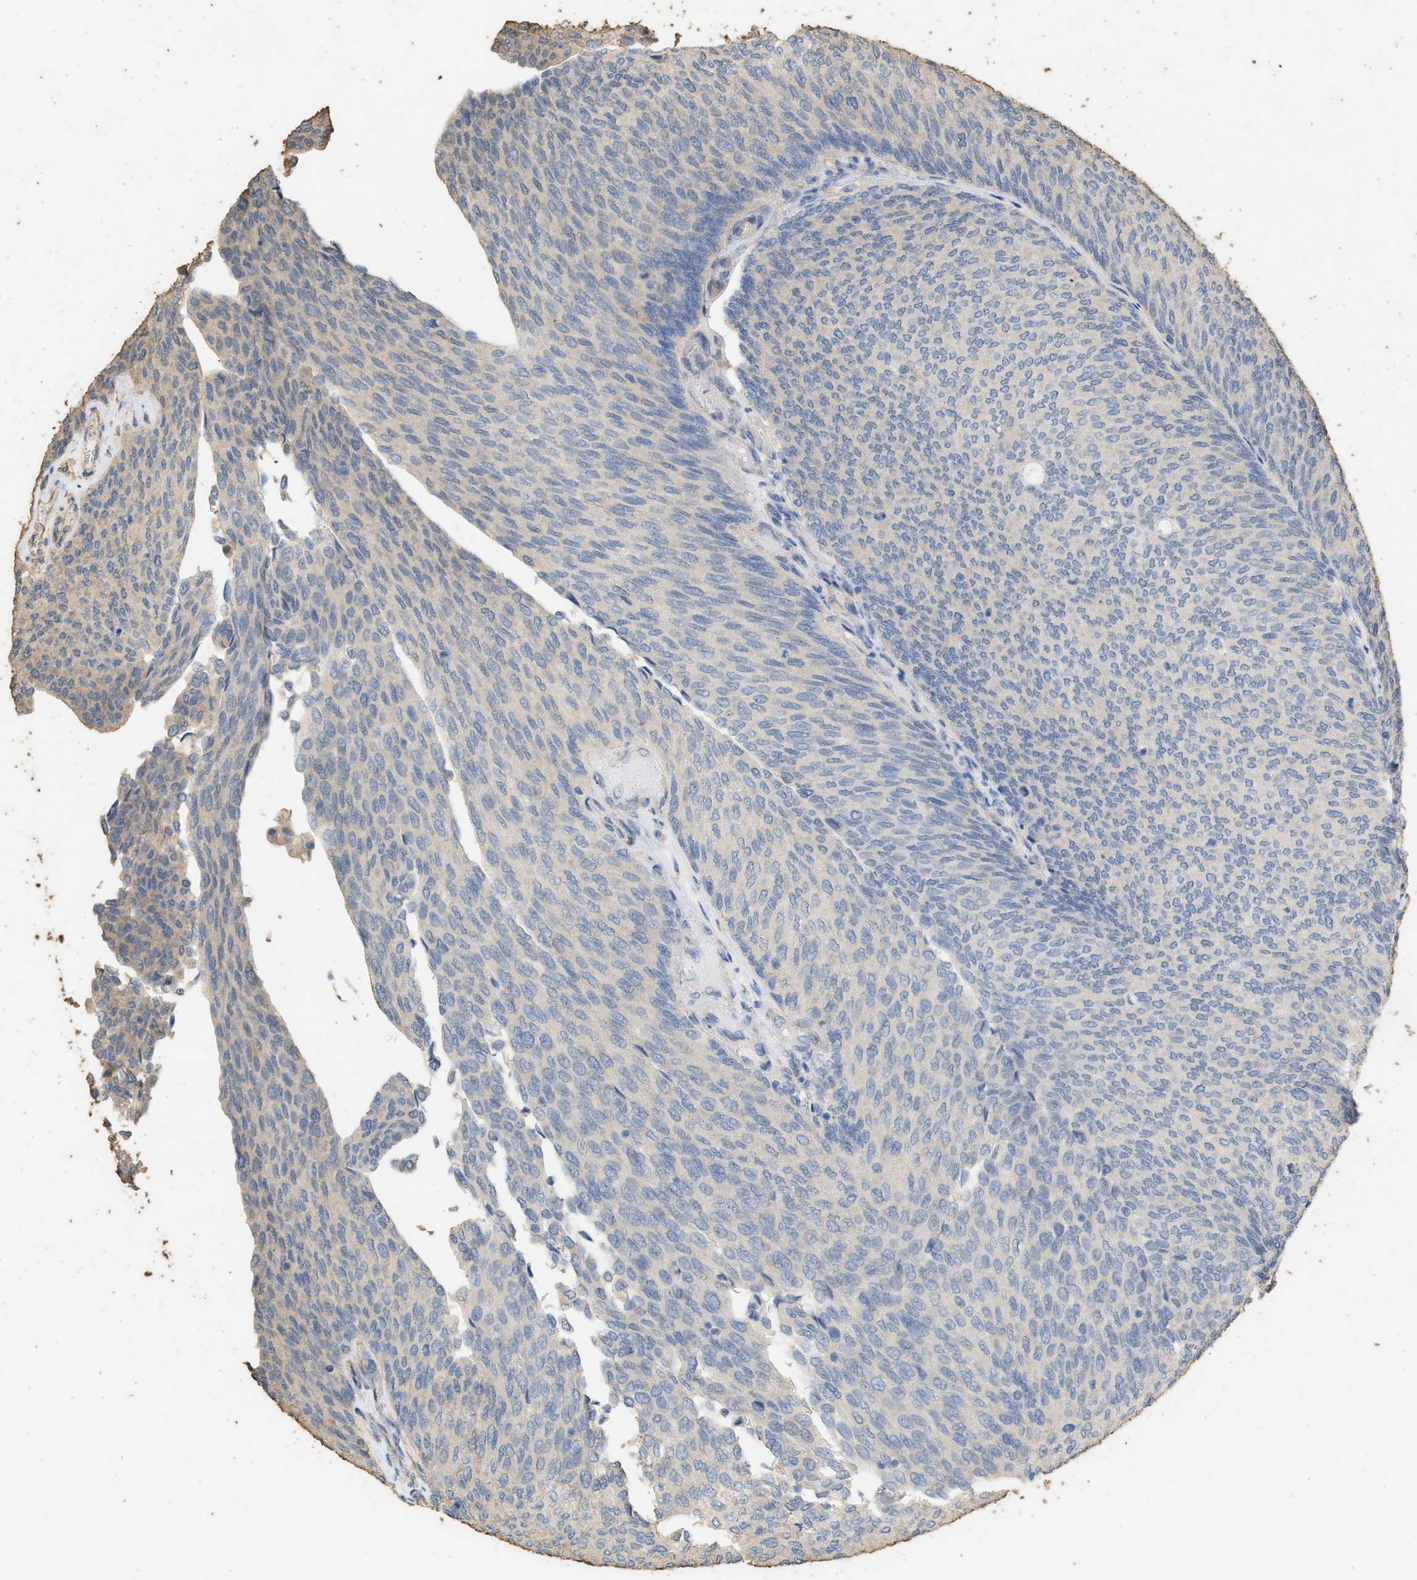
{"staining": {"intensity": "weak", "quantity": "<25%", "location": "cytoplasmic/membranous"}, "tissue": "urothelial cancer", "cell_type": "Tumor cells", "image_type": "cancer", "snomed": [{"axis": "morphology", "description": "Urothelial carcinoma, Low grade"}, {"axis": "topography", "description": "Urinary bladder"}], "caption": "The immunohistochemistry micrograph has no significant expression in tumor cells of urothelial carcinoma (low-grade) tissue.", "gene": "DCAF7", "patient": {"sex": "female", "age": 79}}